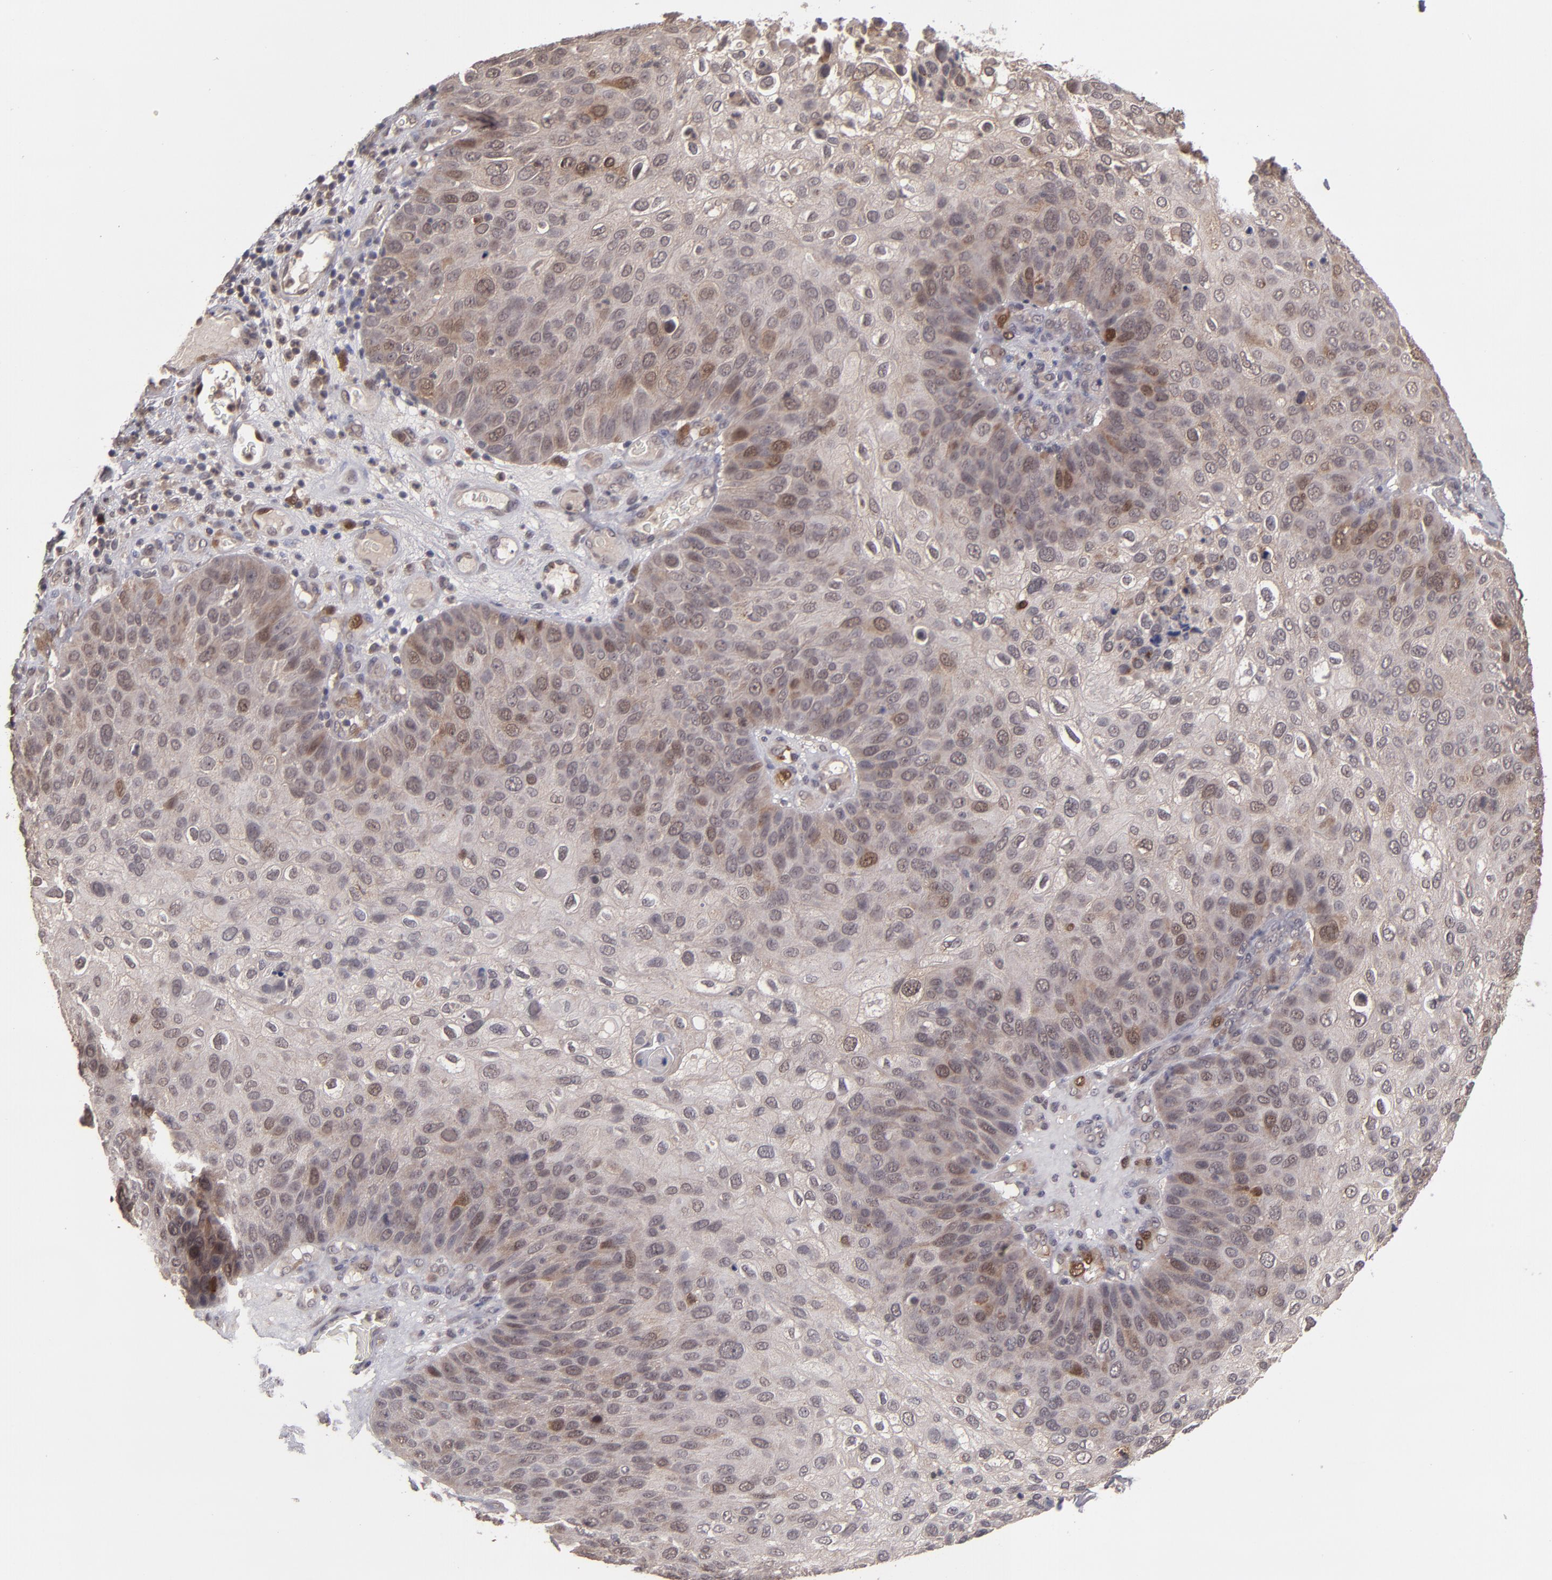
{"staining": {"intensity": "moderate", "quantity": ">75%", "location": "cytoplasmic/membranous"}, "tissue": "skin cancer", "cell_type": "Tumor cells", "image_type": "cancer", "snomed": [{"axis": "morphology", "description": "Squamous cell carcinoma, NOS"}, {"axis": "topography", "description": "Skin"}], "caption": "Immunohistochemical staining of human skin cancer exhibits medium levels of moderate cytoplasmic/membranous staining in about >75% of tumor cells.", "gene": "TYMS", "patient": {"sex": "male", "age": 87}}